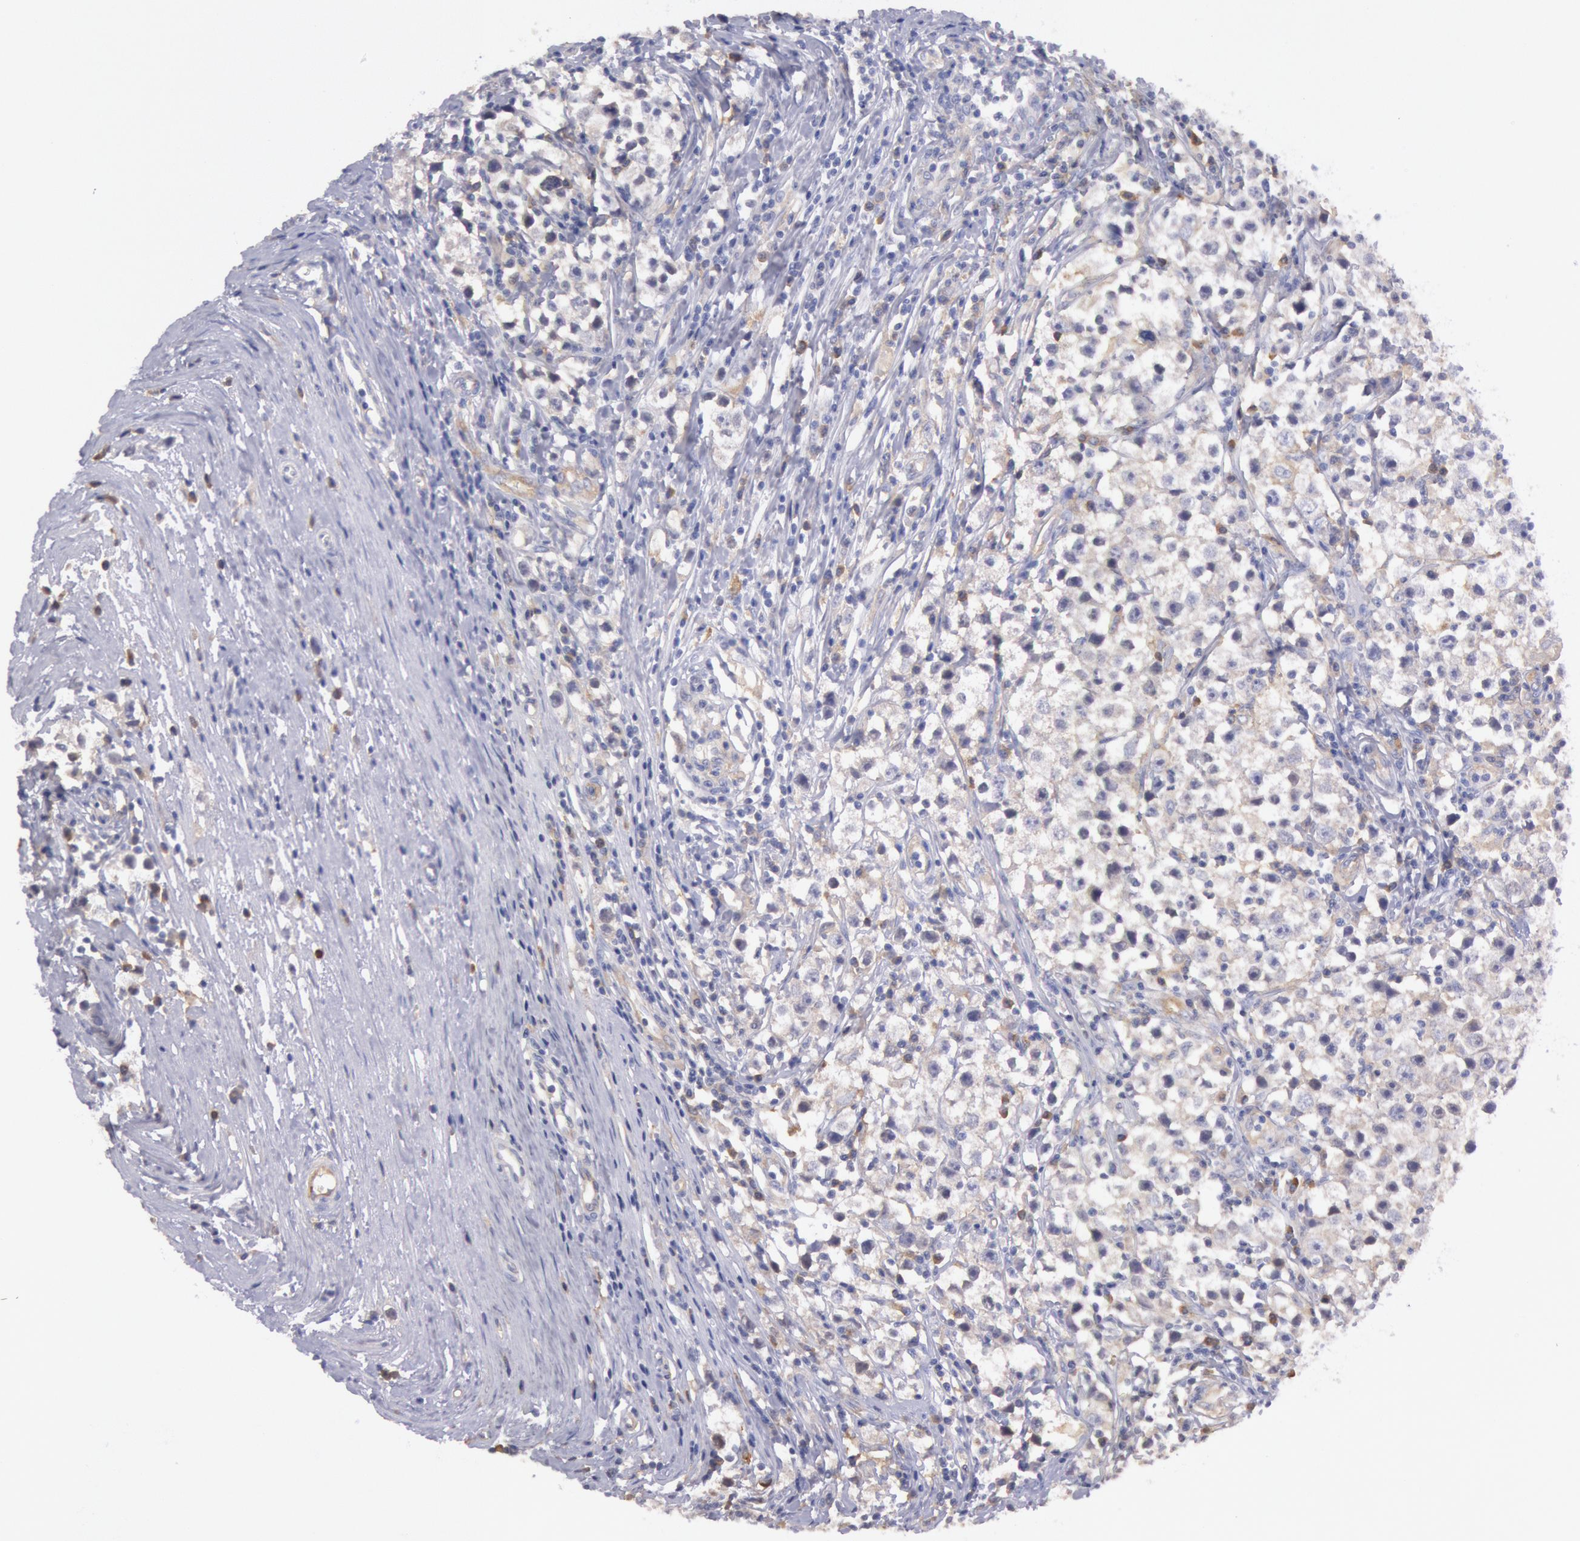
{"staining": {"intensity": "weak", "quantity": "<25%", "location": "cytoplasmic/membranous"}, "tissue": "testis cancer", "cell_type": "Tumor cells", "image_type": "cancer", "snomed": [{"axis": "morphology", "description": "Seminoma, NOS"}, {"axis": "topography", "description": "Testis"}], "caption": "Seminoma (testis) was stained to show a protein in brown. There is no significant expression in tumor cells. (Brightfield microscopy of DAB immunohistochemistry (IHC) at high magnification).", "gene": "MYO5A", "patient": {"sex": "male", "age": 35}}